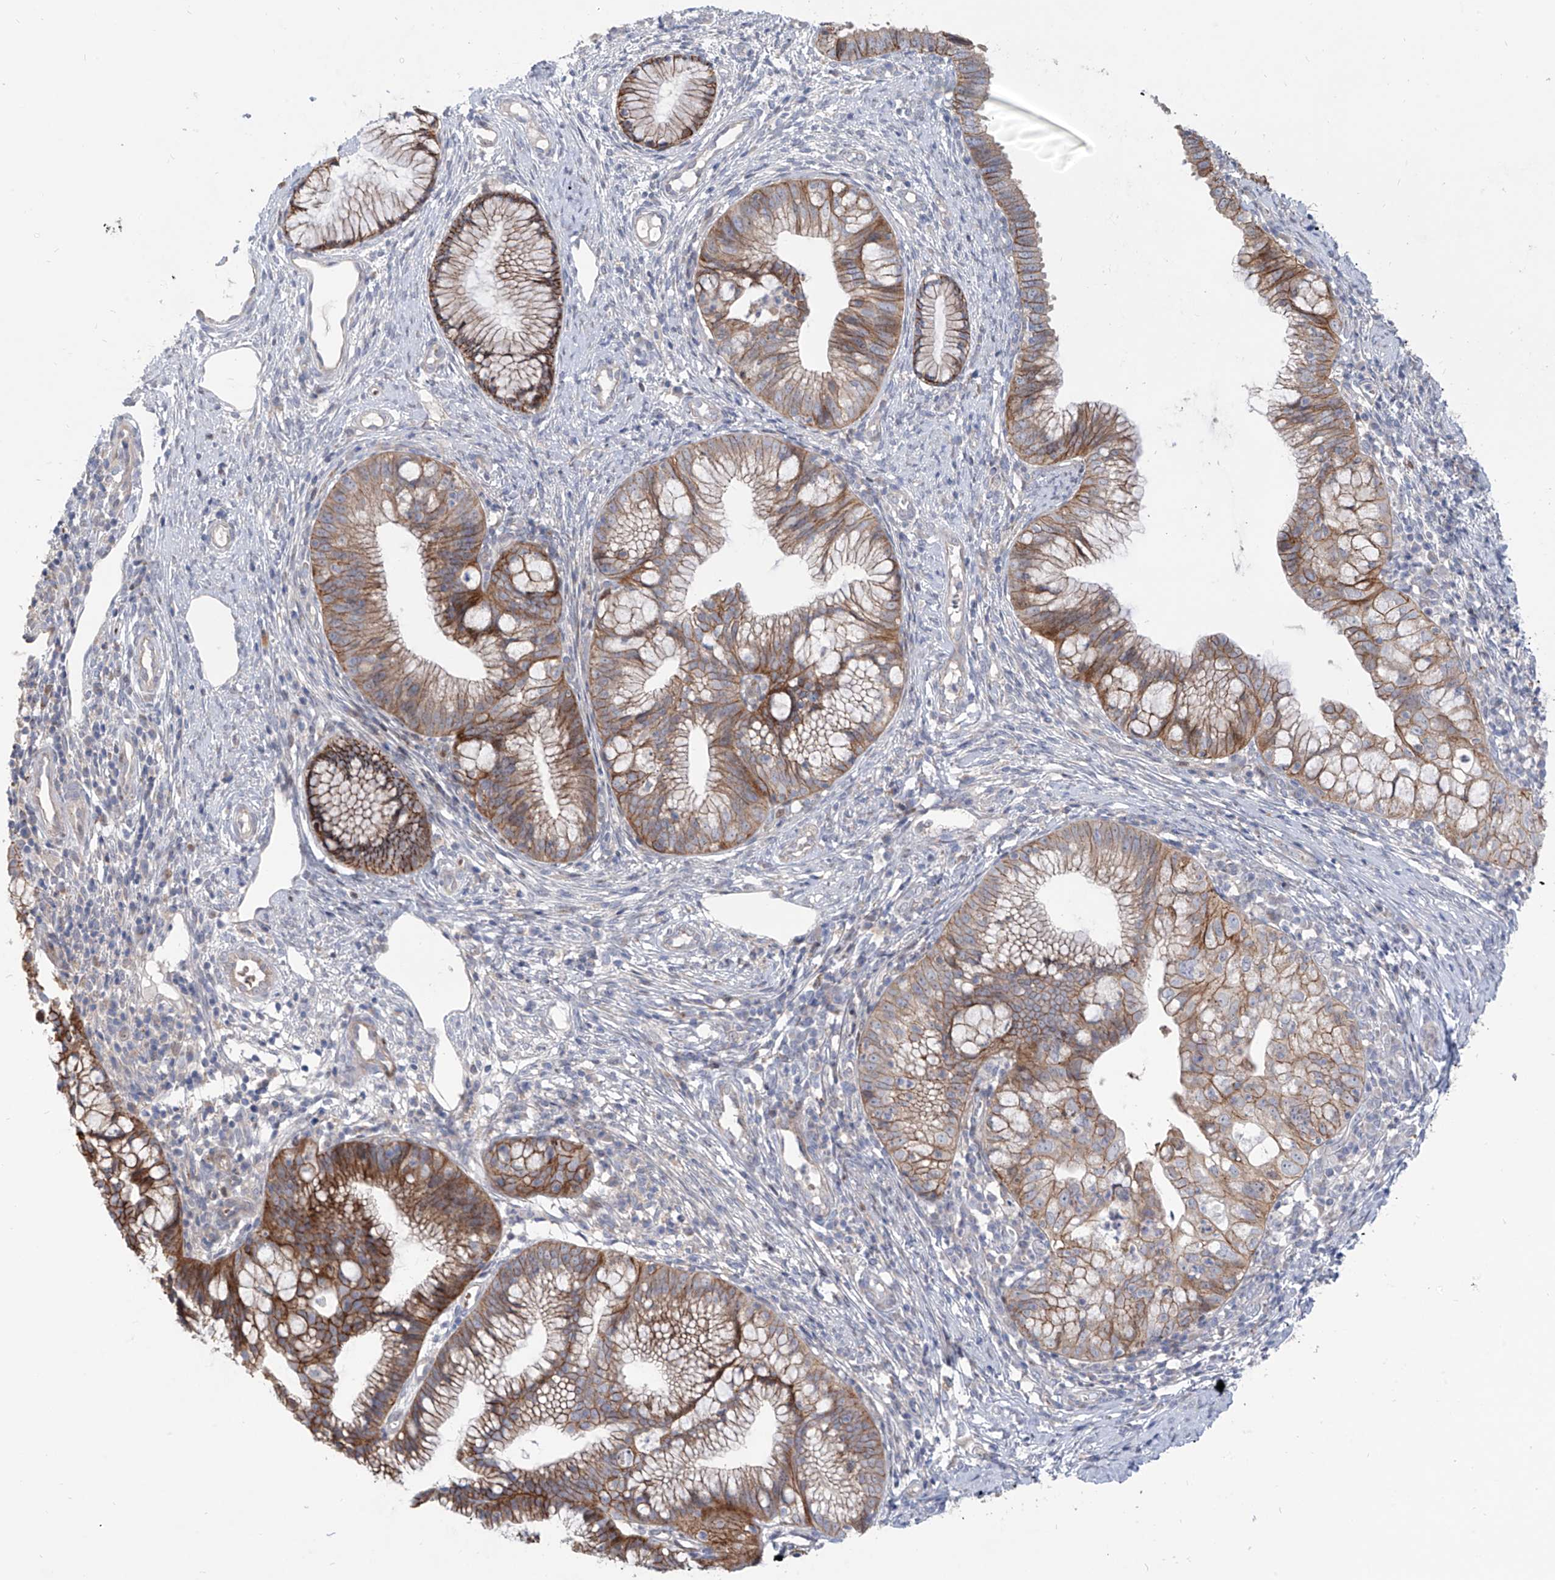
{"staining": {"intensity": "moderate", "quantity": ">75%", "location": "cytoplasmic/membranous"}, "tissue": "cervical cancer", "cell_type": "Tumor cells", "image_type": "cancer", "snomed": [{"axis": "morphology", "description": "Adenocarcinoma, NOS"}, {"axis": "topography", "description": "Cervix"}], "caption": "Immunohistochemical staining of cervical cancer exhibits moderate cytoplasmic/membranous protein staining in about >75% of tumor cells. (IHC, brightfield microscopy, high magnification).", "gene": "LRRC1", "patient": {"sex": "female", "age": 36}}